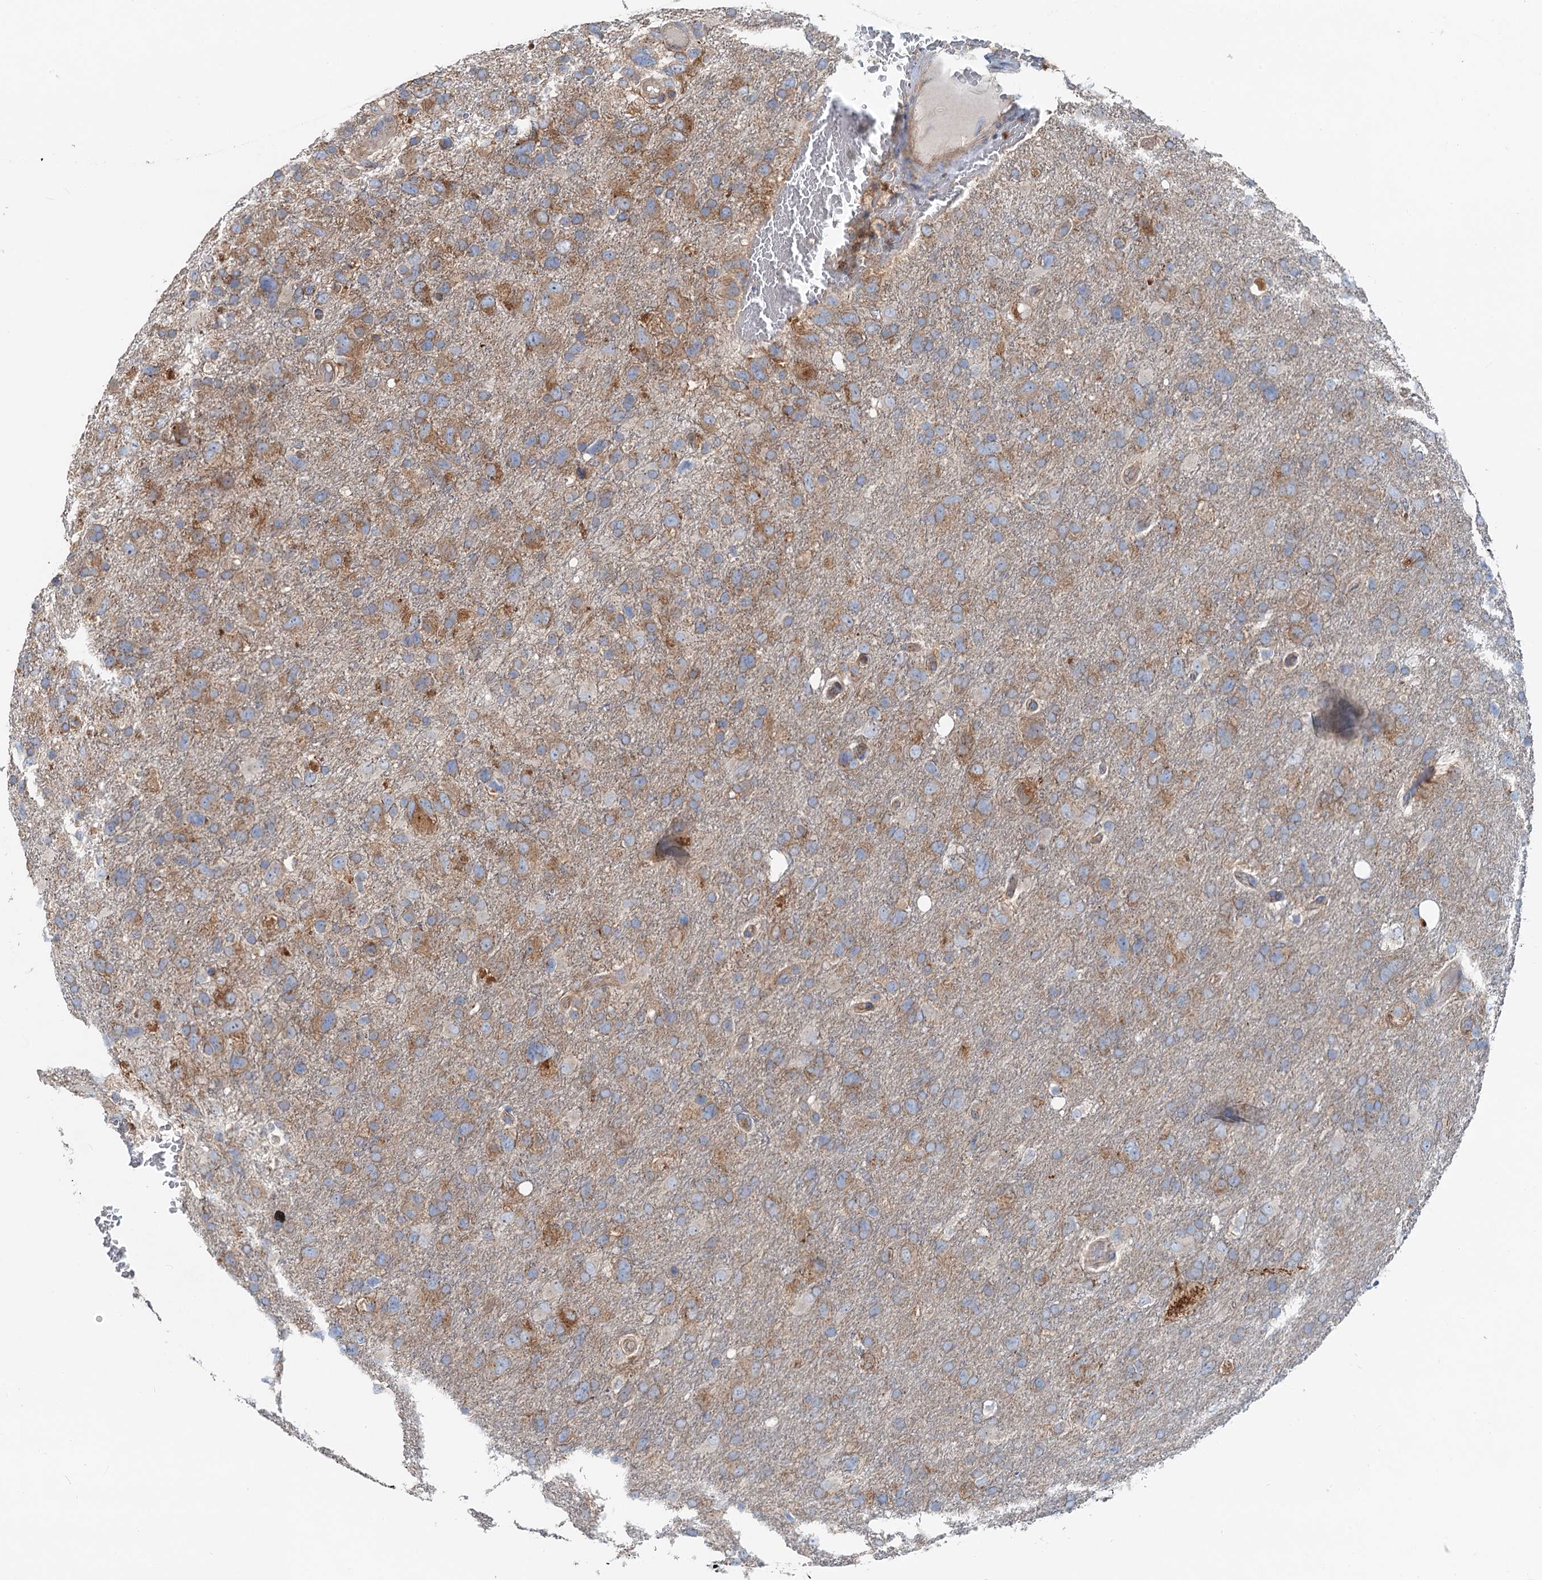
{"staining": {"intensity": "moderate", "quantity": "25%-75%", "location": "cytoplasmic/membranous"}, "tissue": "glioma", "cell_type": "Tumor cells", "image_type": "cancer", "snomed": [{"axis": "morphology", "description": "Glioma, malignant, High grade"}, {"axis": "topography", "description": "Brain"}], "caption": "Moderate cytoplasmic/membranous staining for a protein is present in approximately 25%-75% of tumor cells of malignant glioma (high-grade) using immunohistochemistry (IHC).", "gene": "ANKRD26", "patient": {"sex": "male", "age": 61}}